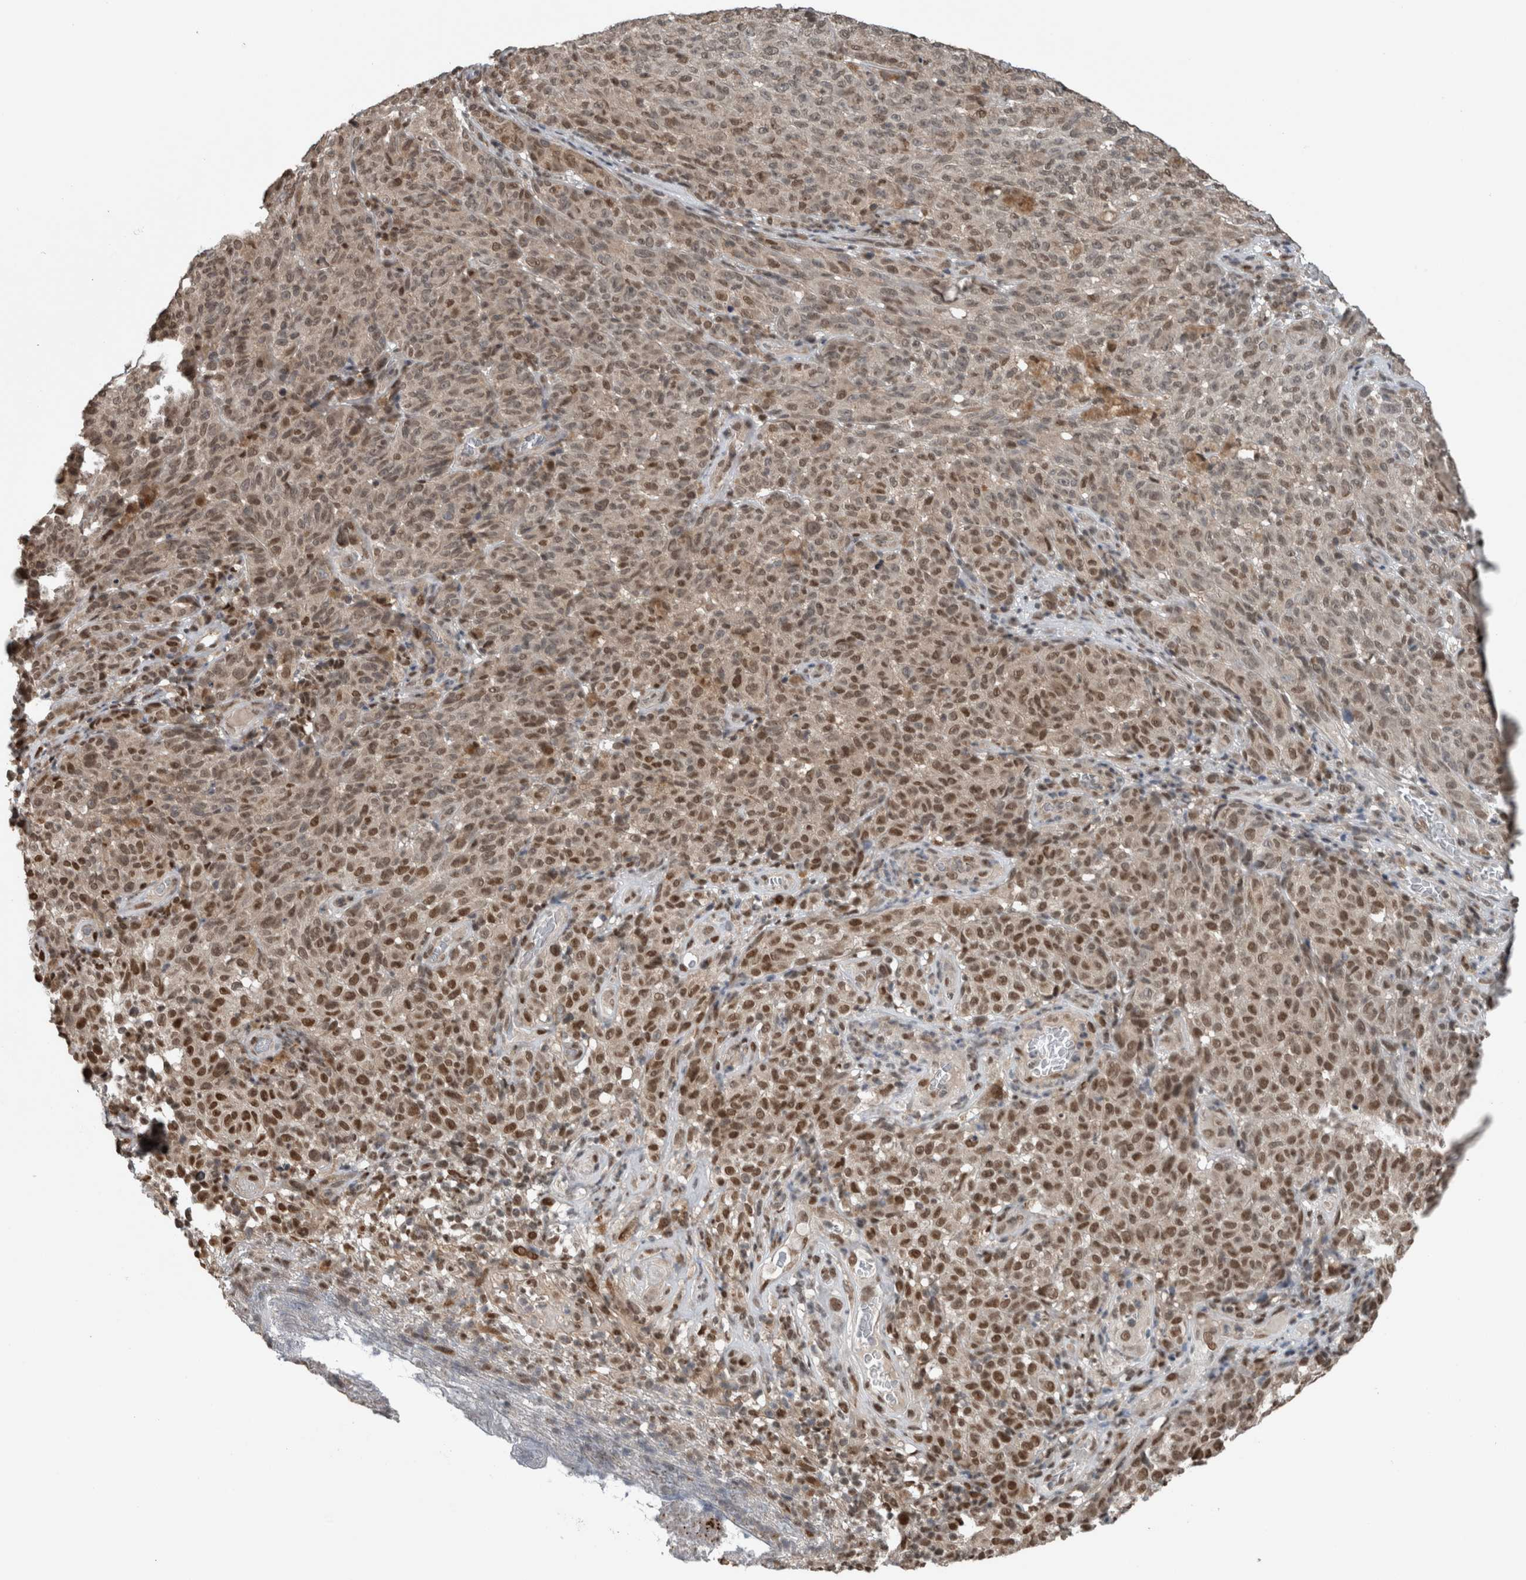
{"staining": {"intensity": "moderate", "quantity": ">75%", "location": "nuclear"}, "tissue": "melanoma", "cell_type": "Tumor cells", "image_type": "cancer", "snomed": [{"axis": "morphology", "description": "Malignant melanoma, NOS"}, {"axis": "topography", "description": "Skin"}], "caption": "A photomicrograph of human malignant melanoma stained for a protein exhibits moderate nuclear brown staining in tumor cells. (Brightfield microscopy of DAB IHC at high magnification).", "gene": "SPAG7", "patient": {"sex": "female", "age": 82}}